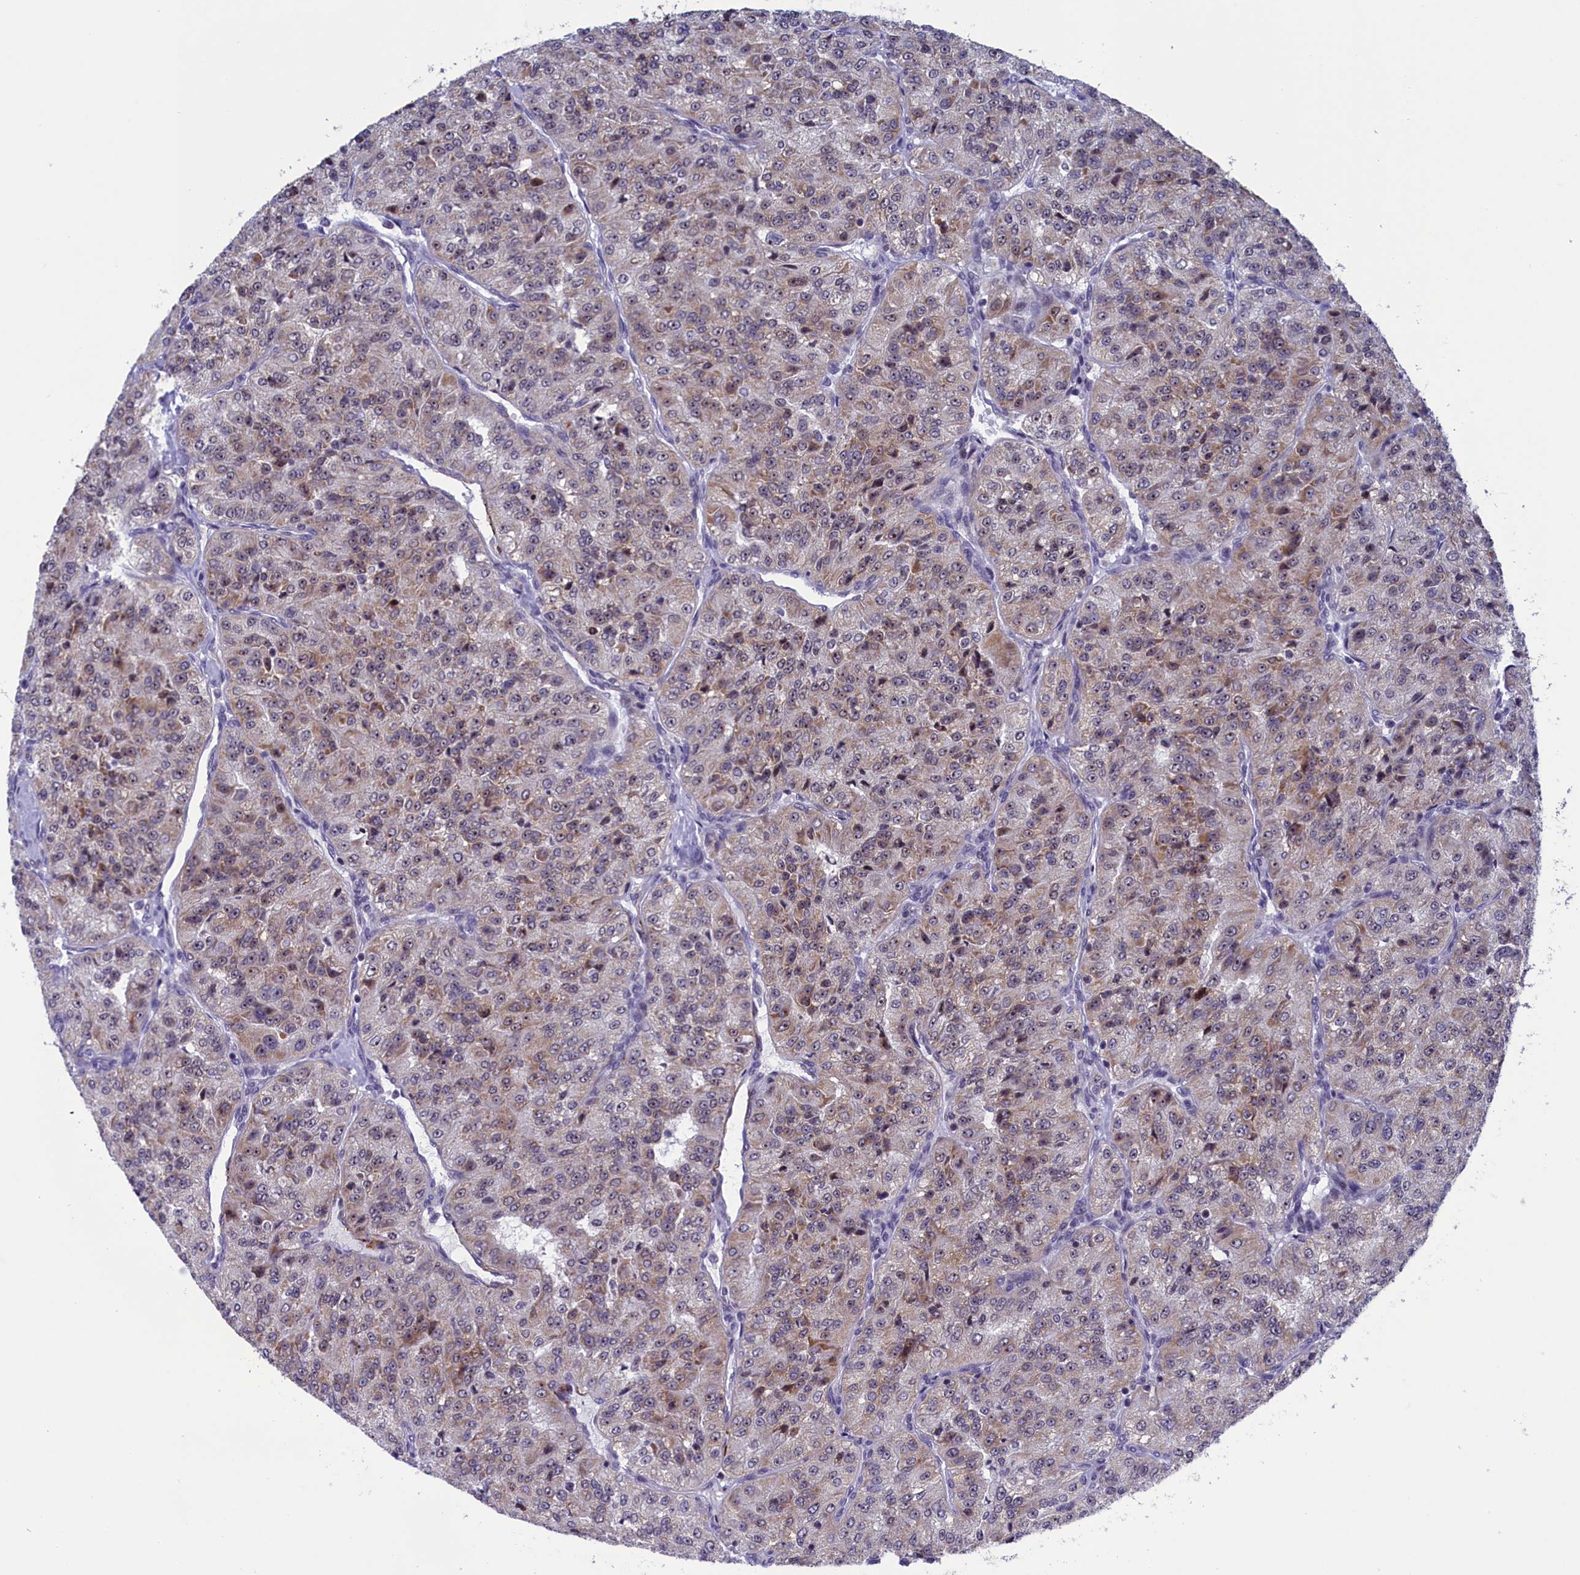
{"staining": {"intensity": "weak", "quantity": "25%-75%", "location": "cytoplasmic/membranous"}, "tissue": "renal cancer", "cell_type": "Tumor cells", "image_type": "cancer", "snomed": [{"axis": "morphology", "description": "Adenocarcinoma, NOS"}, {"axis": "topography", "description": "Kidney"}], "caption": "Tumor cells reveal weak cytoplasmic/membranous positivity in about 25%-75% of cells in adenocarcinoma (renal).", "gene": "PPAN", "patient": {"sex": "female", "age": 63}}